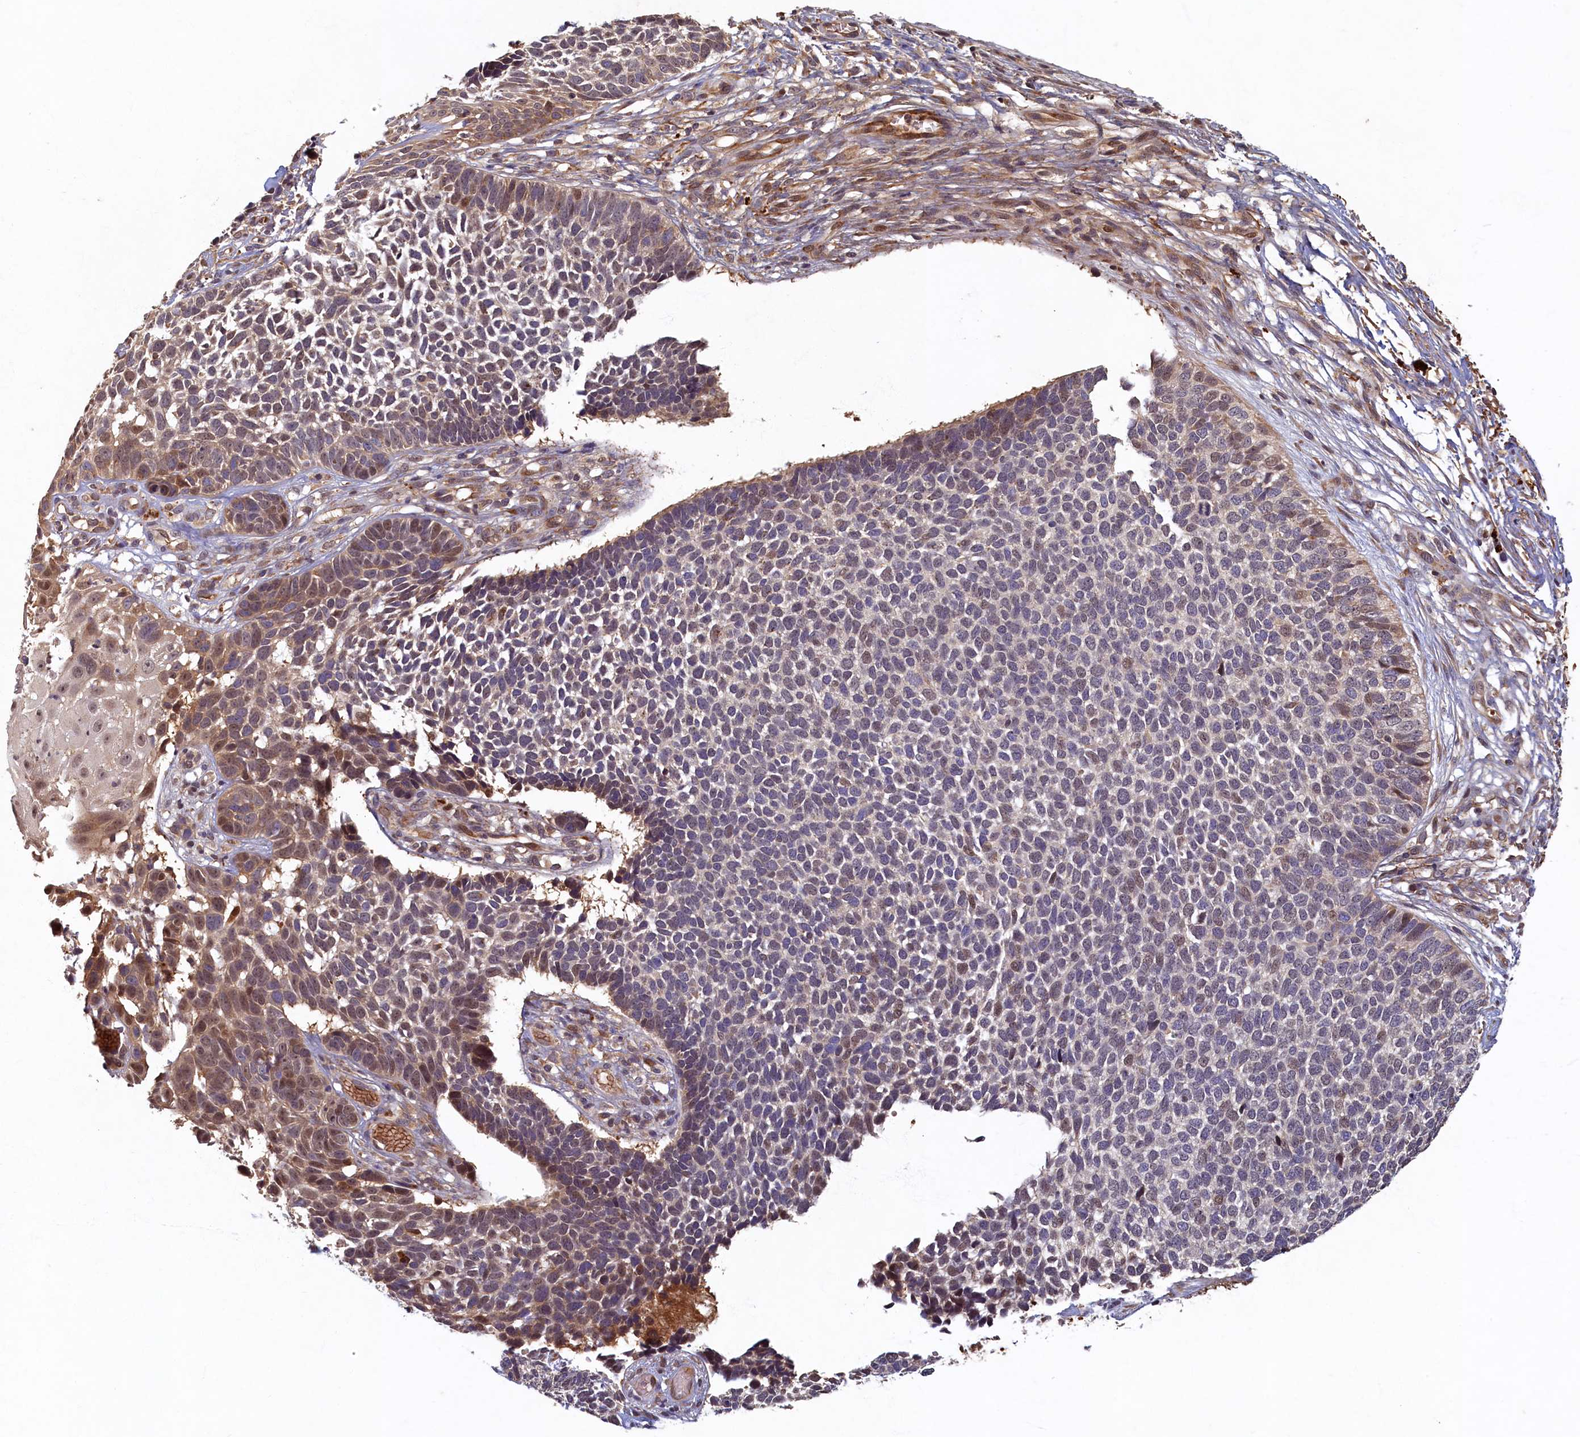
{"staining": {"intensity": "moderate", "quantity": "<25%", "location": "cytoplasmic/membranous,nuclear"}, "tissue": "skin cancer", "cell_type": "Tumor cells", "image_type": "cancer", "snomed": [{"axis": "morphology", "description": "Basal cell carcinoma"}, {"axis": "topography", "description": "Skin"}], "caption": "Immunohistochemical staining of human basal cell carcinoma (skin) shows low levels of moderate cytoplasmic/membranous and nuclear staining in approximately <25% of tumor cells.", "gene": "LCMT2", "patient": {"sex": "female", "age": 84}}